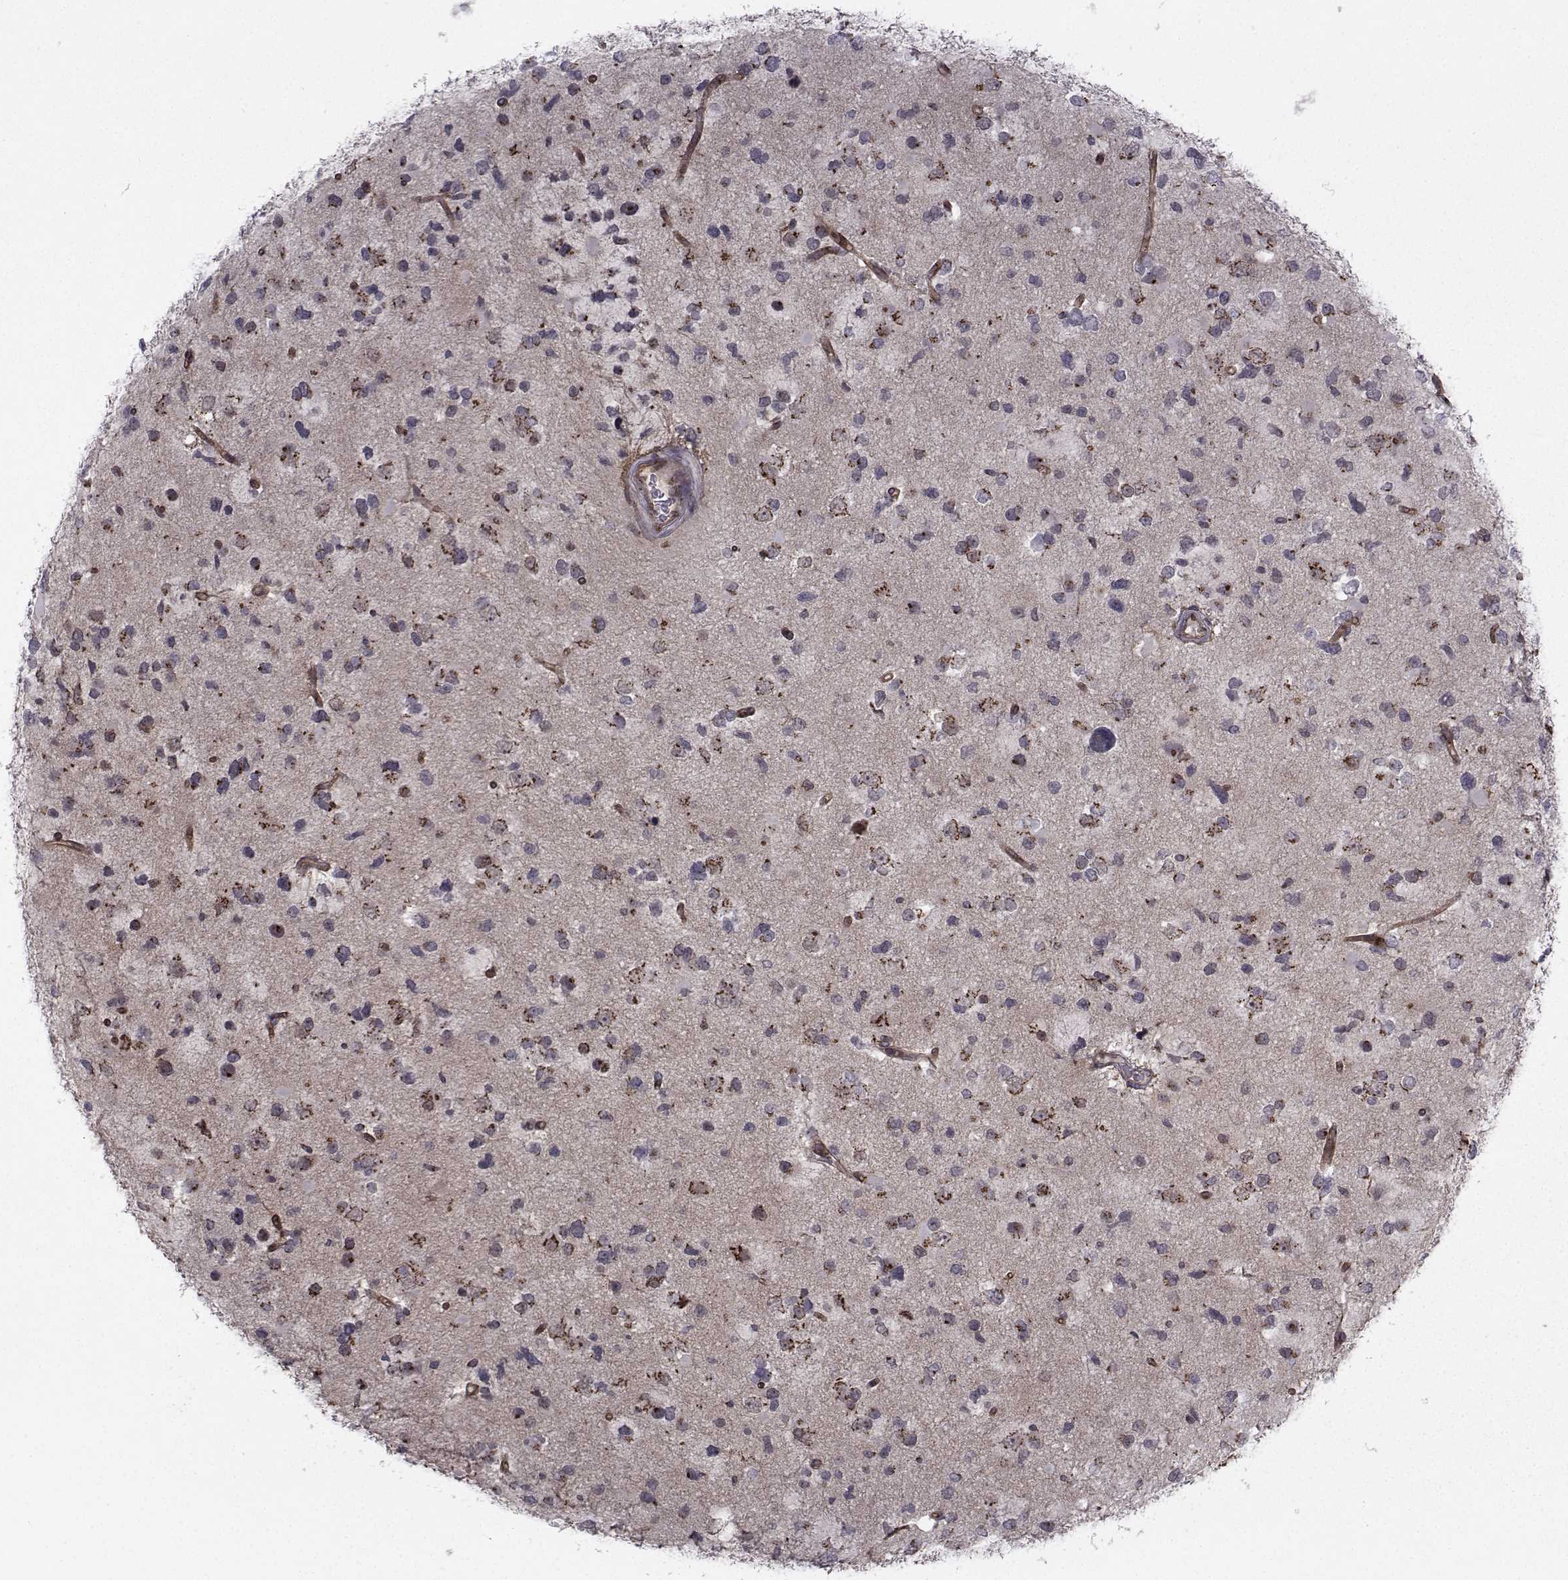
{"staining": {"intensity": "negative", "quantity": "none", "location": "none"}, "tissue": "glioma", "cell_type": "Tumor cells", "image_type": "cancer", "snomed": [{"axis": "morphology", "description": "Glioma, malignant, Low grade"}, {"axis": "topography", "description": "Brain"}], "caption": "The photomicrograph displays no significant staining in tumor cells of glioma.", "gene": "ATP6V1C2", "patient": {"sex": "female", "age": 32}}